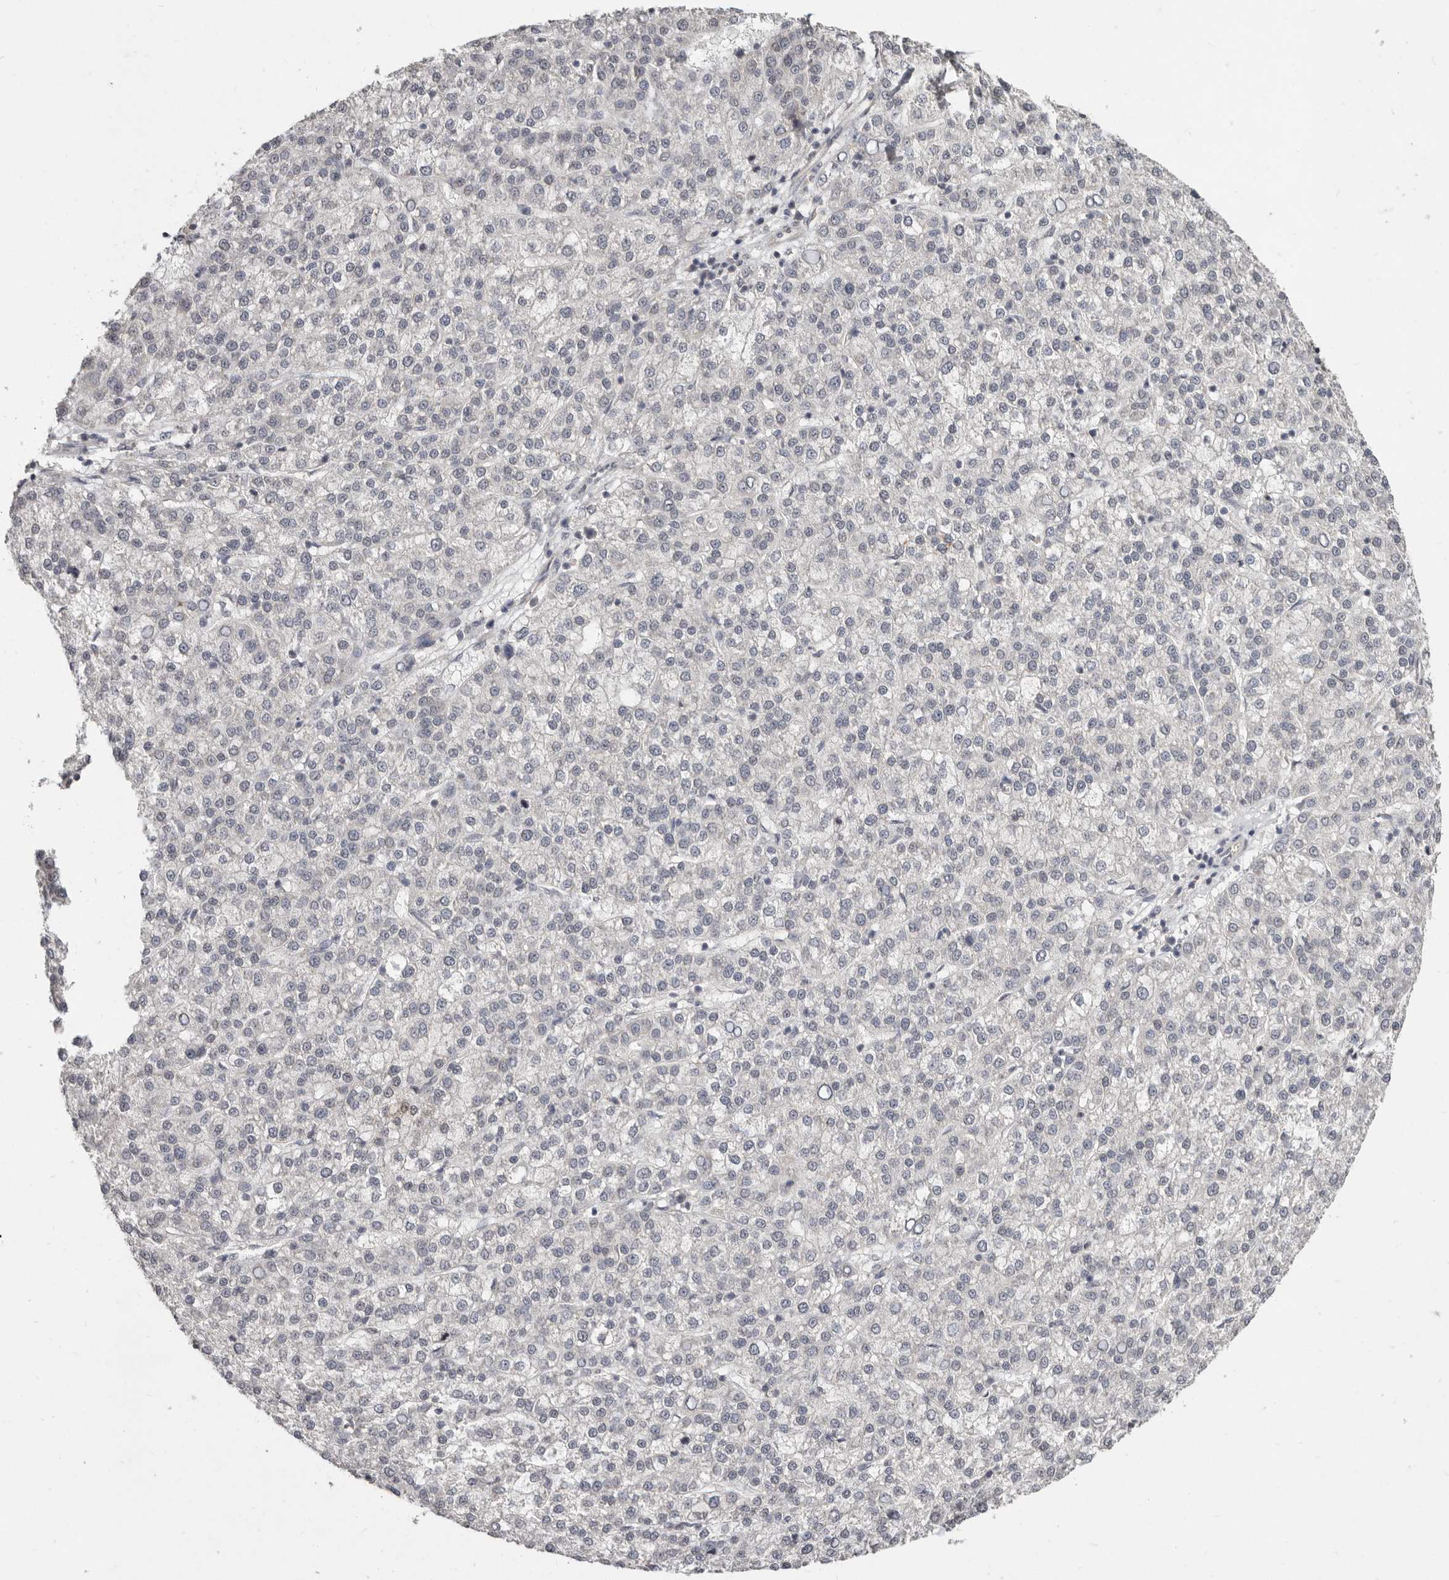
{"staining": {"intensity": "negative", "quantity": "none", "location": "none"}, "tissue": "liver cancer", "cell_type": "Tumor cells", "image_type": "cancer", "snomed": [{"axis": "morphology", "description": "Carcinoma, Hepatocellular, NOS"}, {"axis": "topography", "description": "Liver"}], "caption": "IHC image of neoplastic tissue: human liver hepatocellular carcinoma stained with DAB exhibits no significant protein staining in tumor cells.", "gene": "LINGO2", "patient": {"sex": "female", "age": 58}}